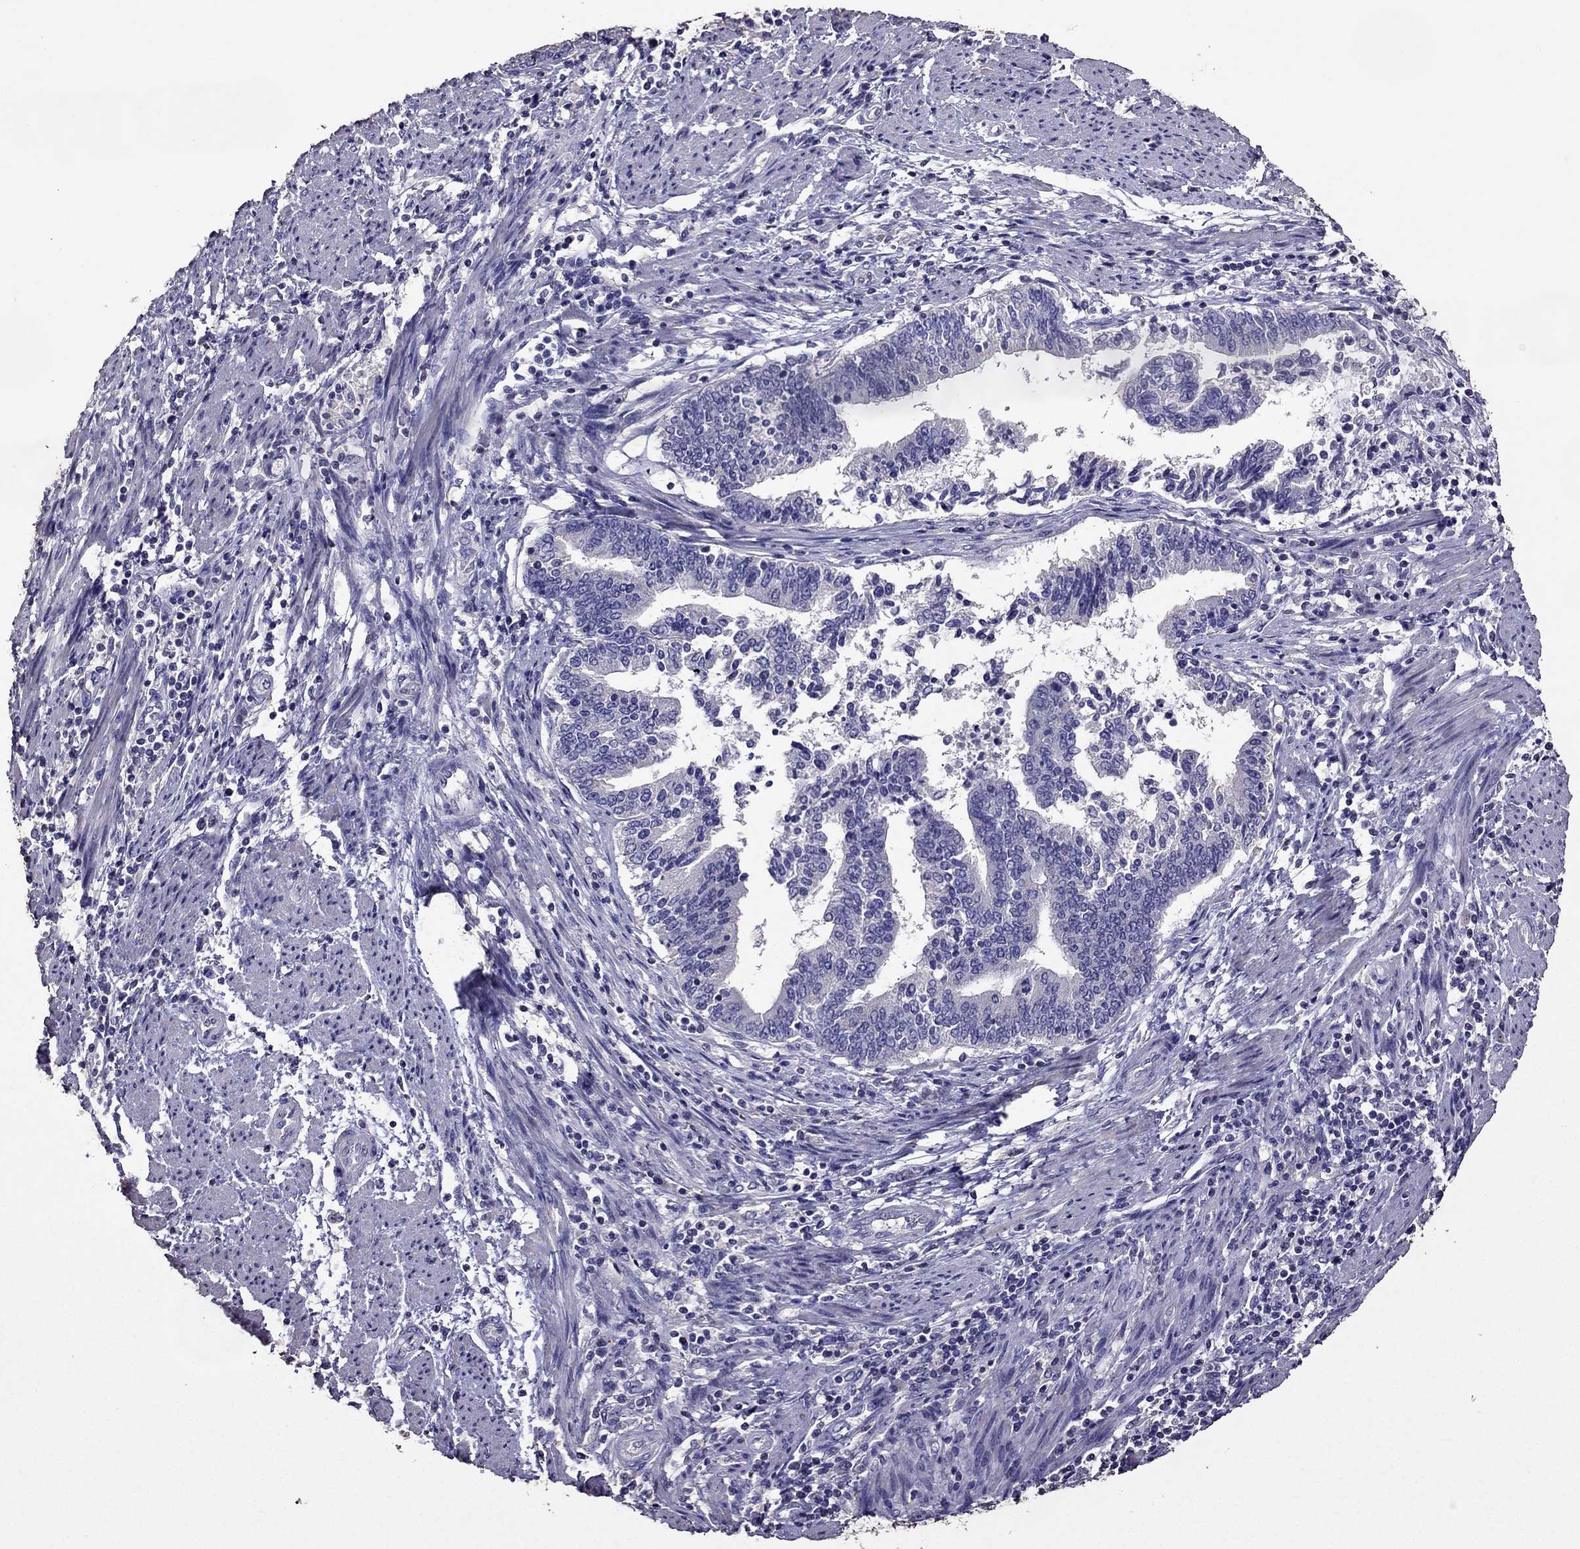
{"staining": {"intensity": "negative", "quantity": "none", "location": "none"}, "tissue": "endometrial cancer", "cell_type": "Tumor cells", "image_type": "cancer", "snomed": [{"axis": "morphology", "description": "Adenocarcinoma, NOS"}, {"axis": "topography", "description": "Endometrium"}], "caption": "Immunohistochemistry (IHC) image of adenocarcinoma (endometrial) stained for a protein (brown), which demonstrates no positivity in tumor cells.", "gene": "NKX3-1", "patient": {"sex": "female", "age": 65}}